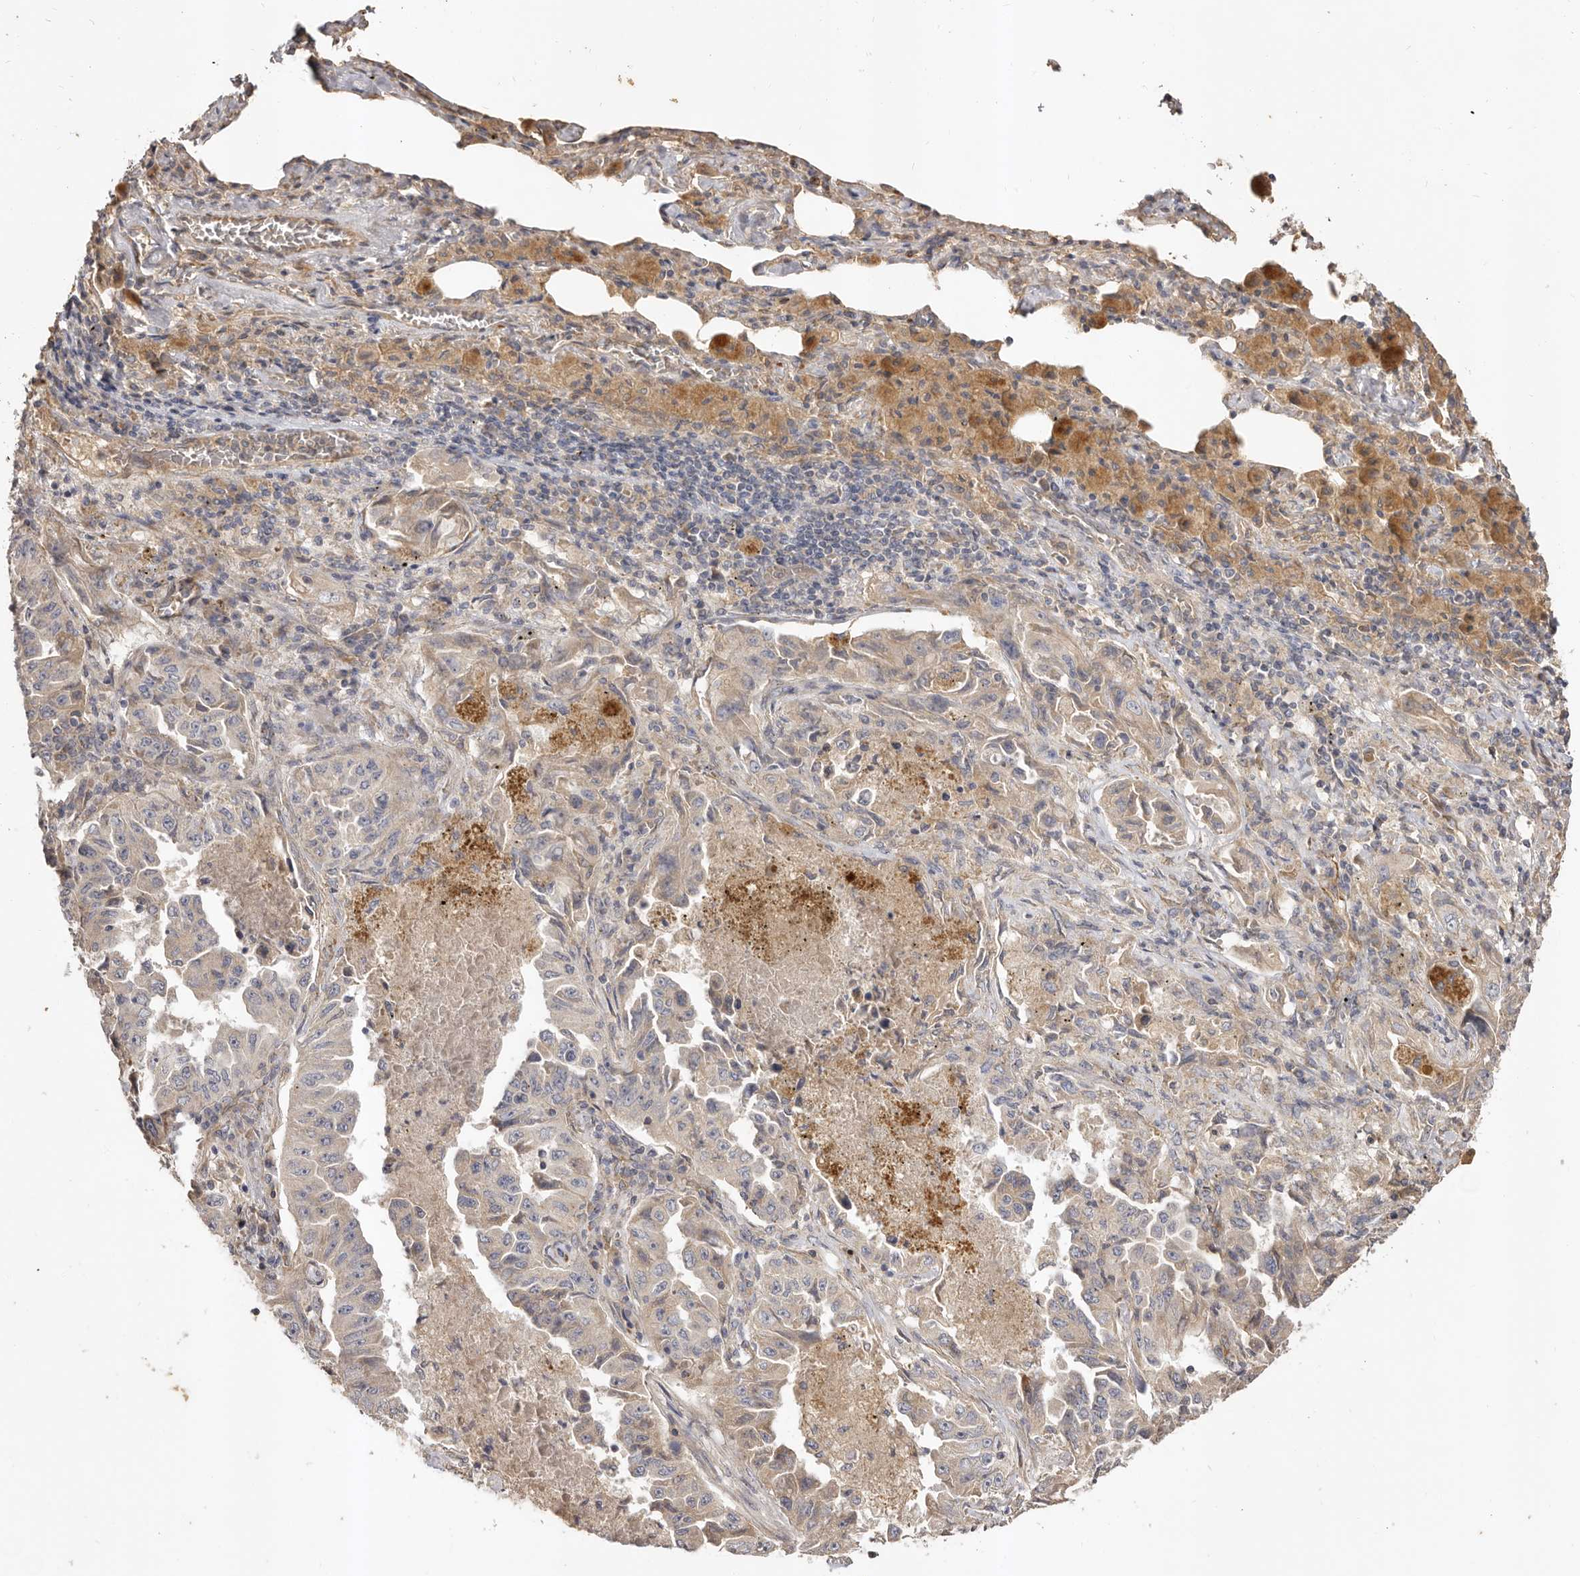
{"staining": {"intensity": "weak", "quantity": "25%-75%", "location": "cytoplasmic/membranous"}, "tissue": "lung cancer", "cell_type": "Tumor cells", "image_type": "cancer", "snomed": [{"axis": "morphology", "description": "Adenocarcinoma, NOS"}, {"axis": "topography", "description": "Lung"}], "caption": "There is low levels of weak cytoplasmic/membranous expression in tumor cells of lung cancer, as demonstrated by immunohistochemical staining (brown color).", "gene": "ADAMTS9", "patient": {"sex": "female", "age": 51}}